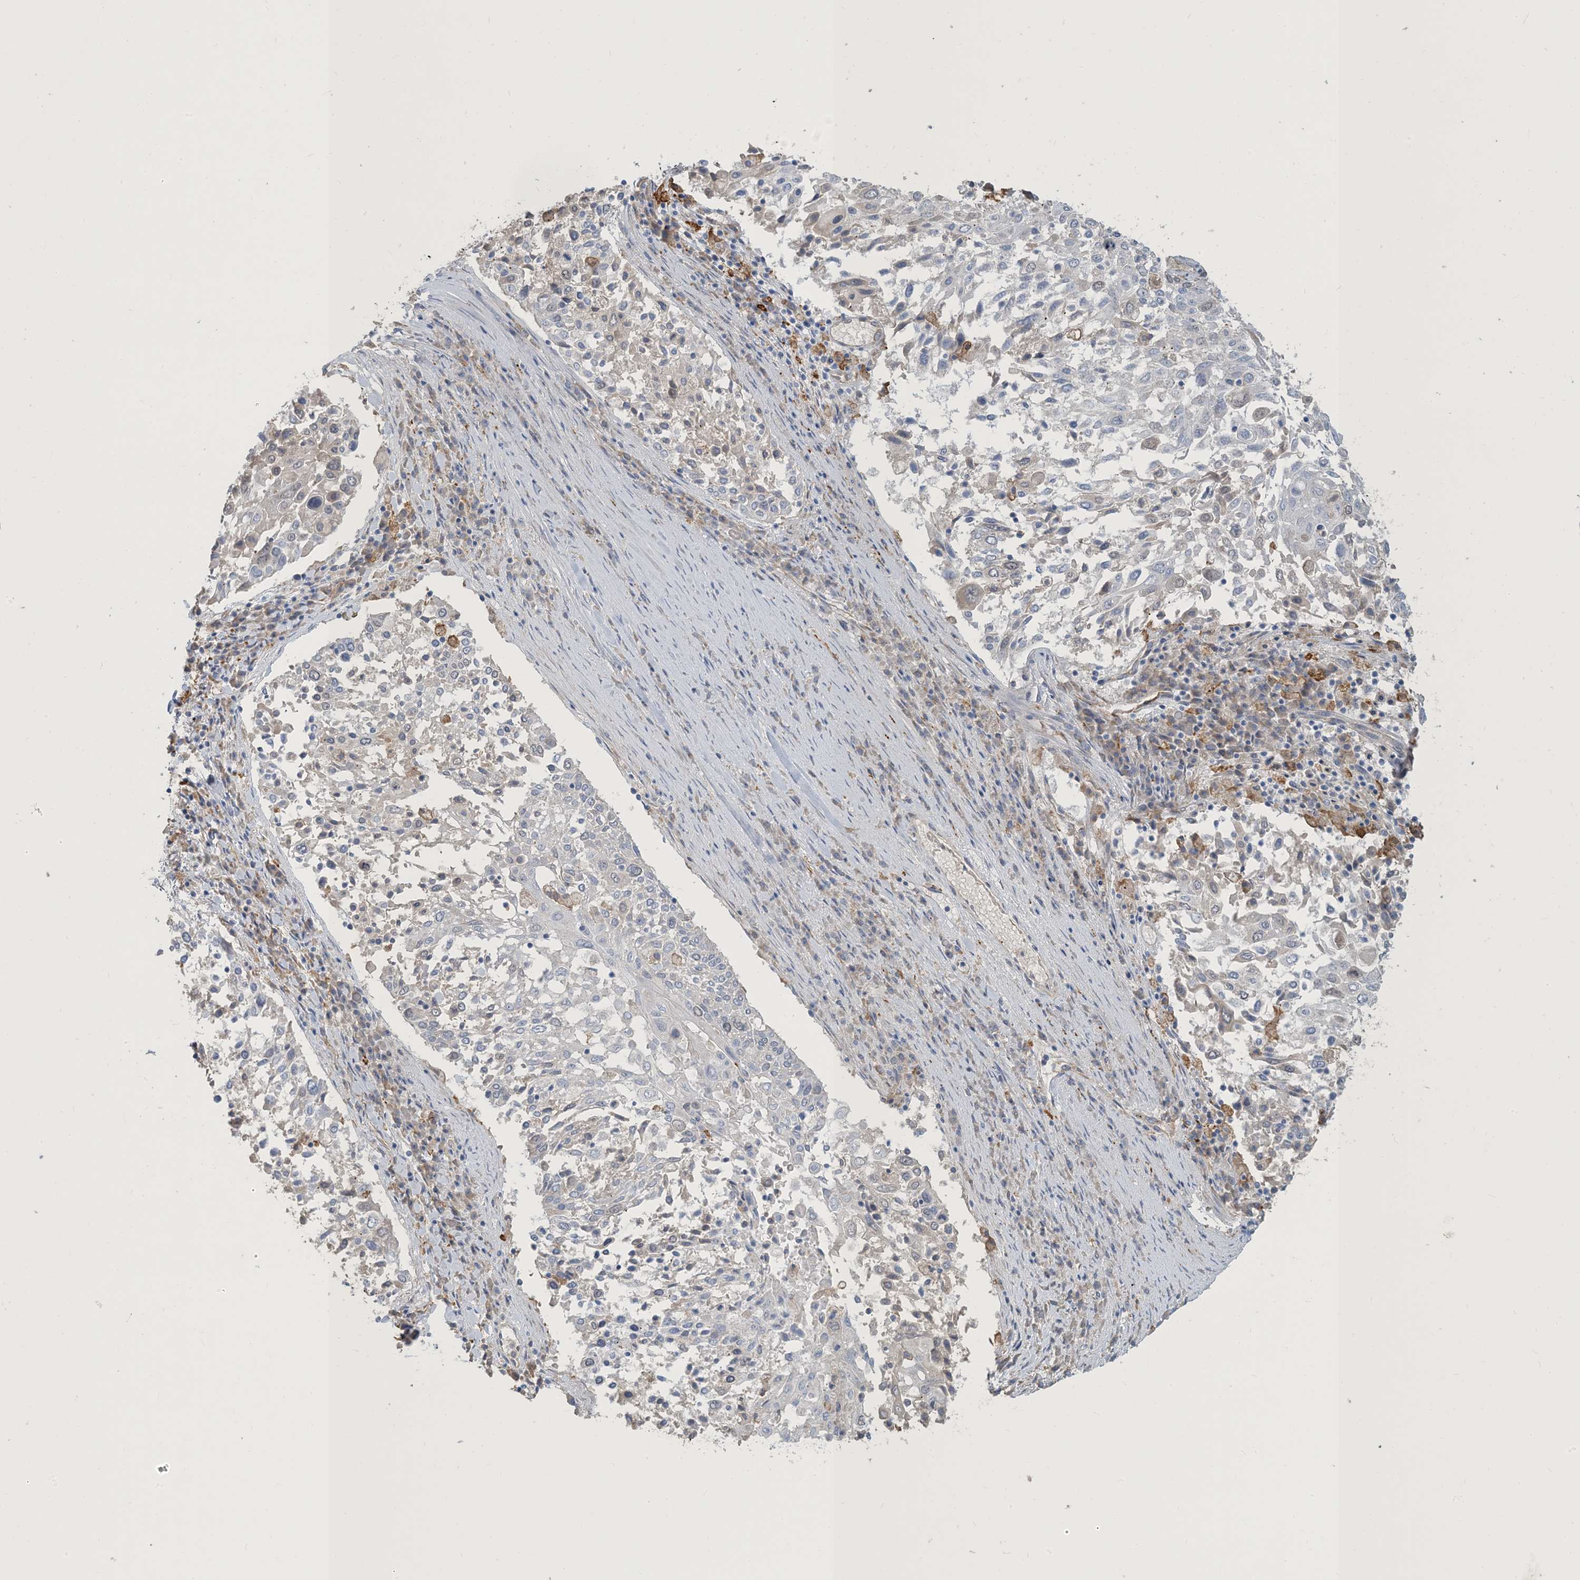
{"staining": {"intensity": "negative", "quantity": "none", "location": "none"}, "tissue": "lung cancer", "cell_type": "Tumor cells", "image_type": "cancer", "snomed": [{"axis": "morphology", "description": "Squamous cell carcinoma, NOS"}, {"axis": "topography", "description": "Lung"}], "caption": "Immunohistochemical staining of human squamous cell carcinoma (lung) displays no significant expression in tumor cells.", "gene": "PEAR1", "patient": {"sex": "male", "age": 65}}